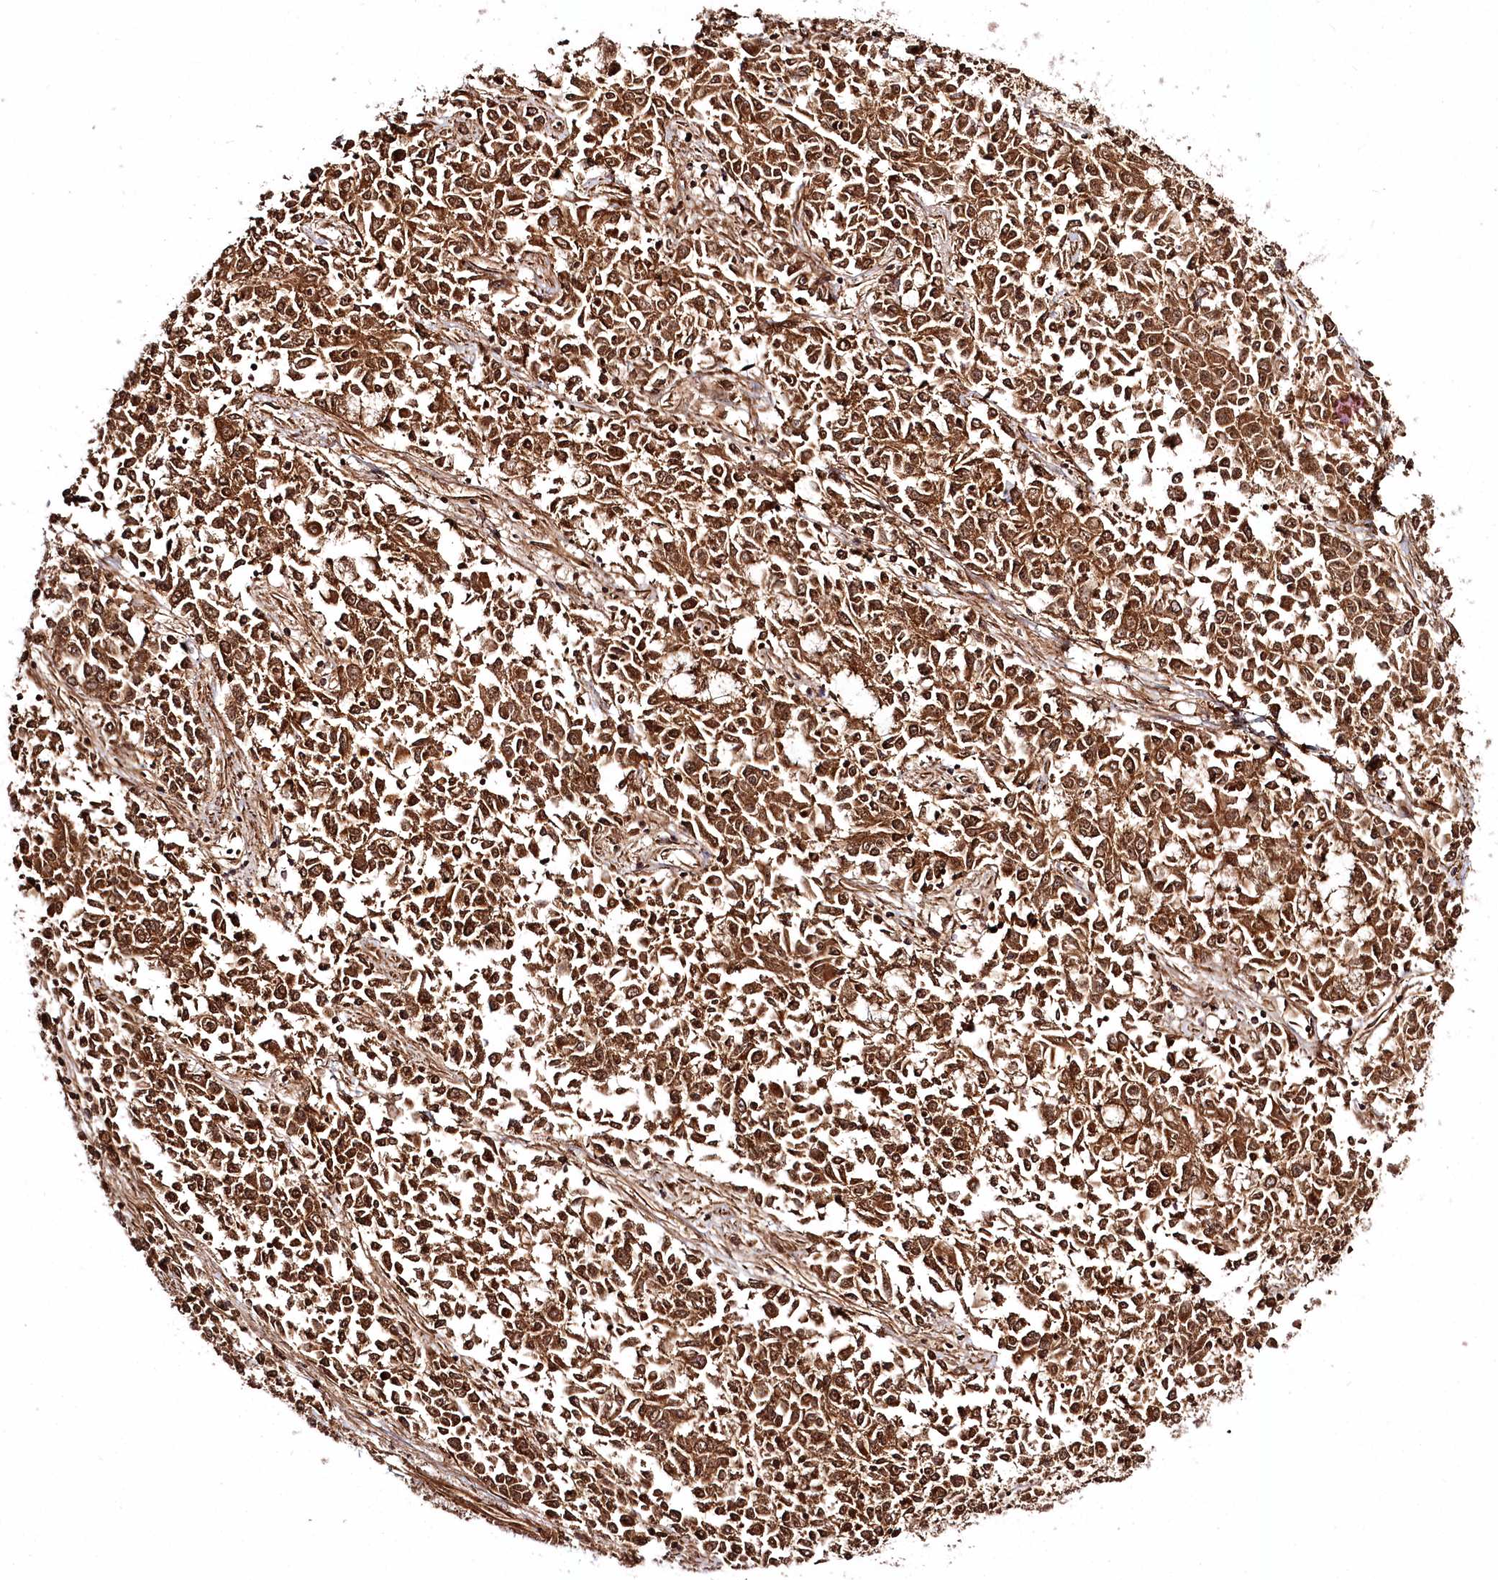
{"staining": {"intensity": "strong", "quantity": ">75%", "location": "cytoplasmic/membranous"}, "tissue": "endometrial cancer", "cell_type": "Tumor cells", "image_type": "cancer", "snomed": [{"axis": "morphology", "description": "Adenocarcinoma, NOS"}, {"axis": "topography", "description": "Endometrium"}], "caption": "Immunohistochemistry (IHC) staining of adenocarcinoma (endometrial), which exhibits high levels of strong cytoplasmic/membranous positivity in about >75% of tumor cells indicating strong cytoplasmic/membranous protein positivity. The staining was performed using DAB (3,3'-diaminobenzidine) (brown) for protein detection and nuclei were counterstained in hematoxylin (blue).", "gene": "REXO2", "patient": {"sex": "female", "age": 50}}